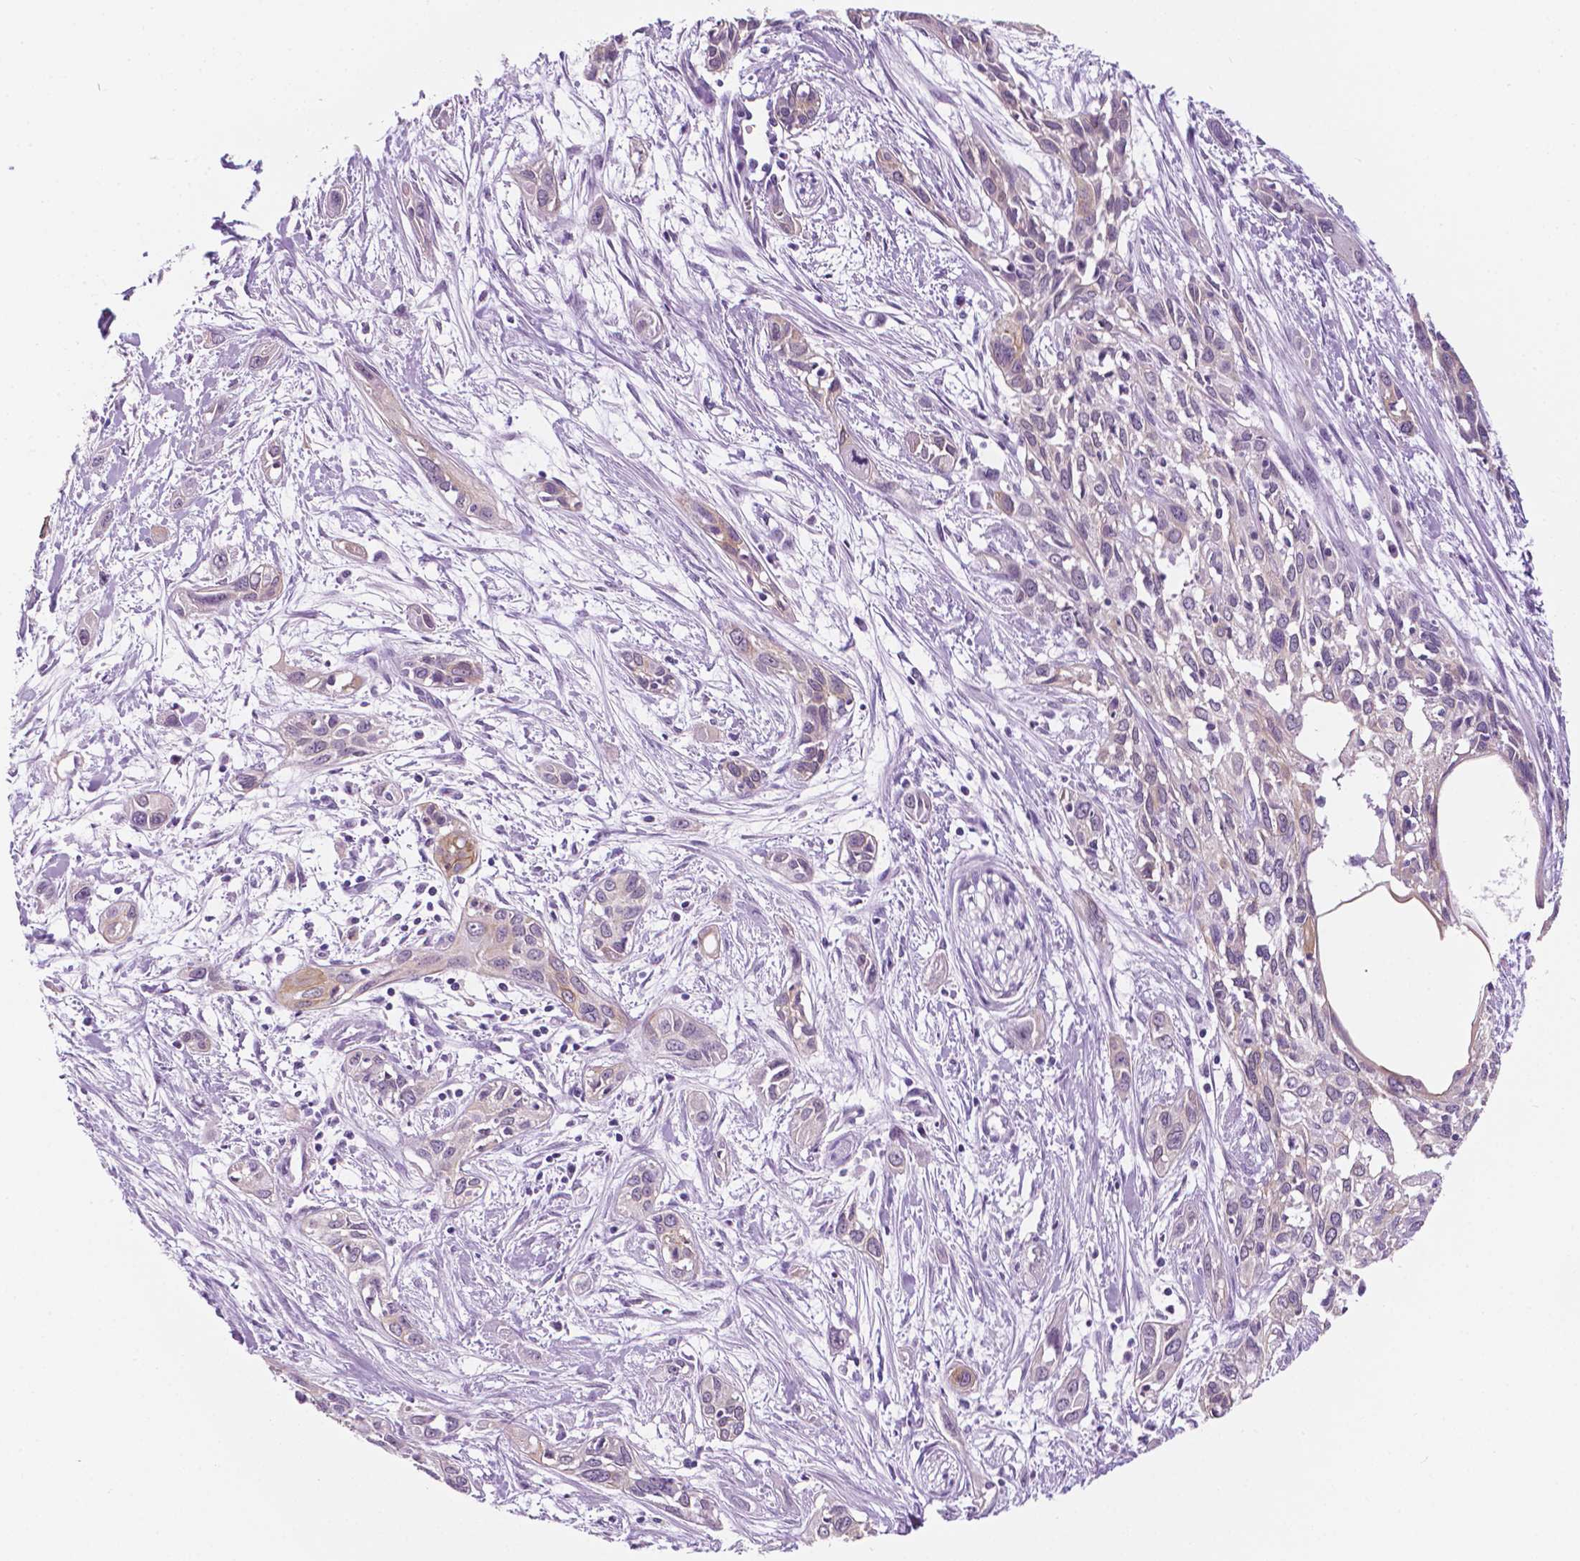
{"staining": {"intensity": "negative", "quantity": "none", "location": "none"}, "tissue": "pancreatic cancer", "cell_type": "Tumor cells", "image_type": "cancer", "snomed": [{"axis": "morphology", "description": "Adenocarcinoma, NOS"}, {"axis": "topography", "description": "Pancreas"}], "caption": "Tumor cells show no significant protein positivity in adenocarcinoma (pancreatic).", "gene": "PPL", "patient": {"sex": "female", "age": 55}}